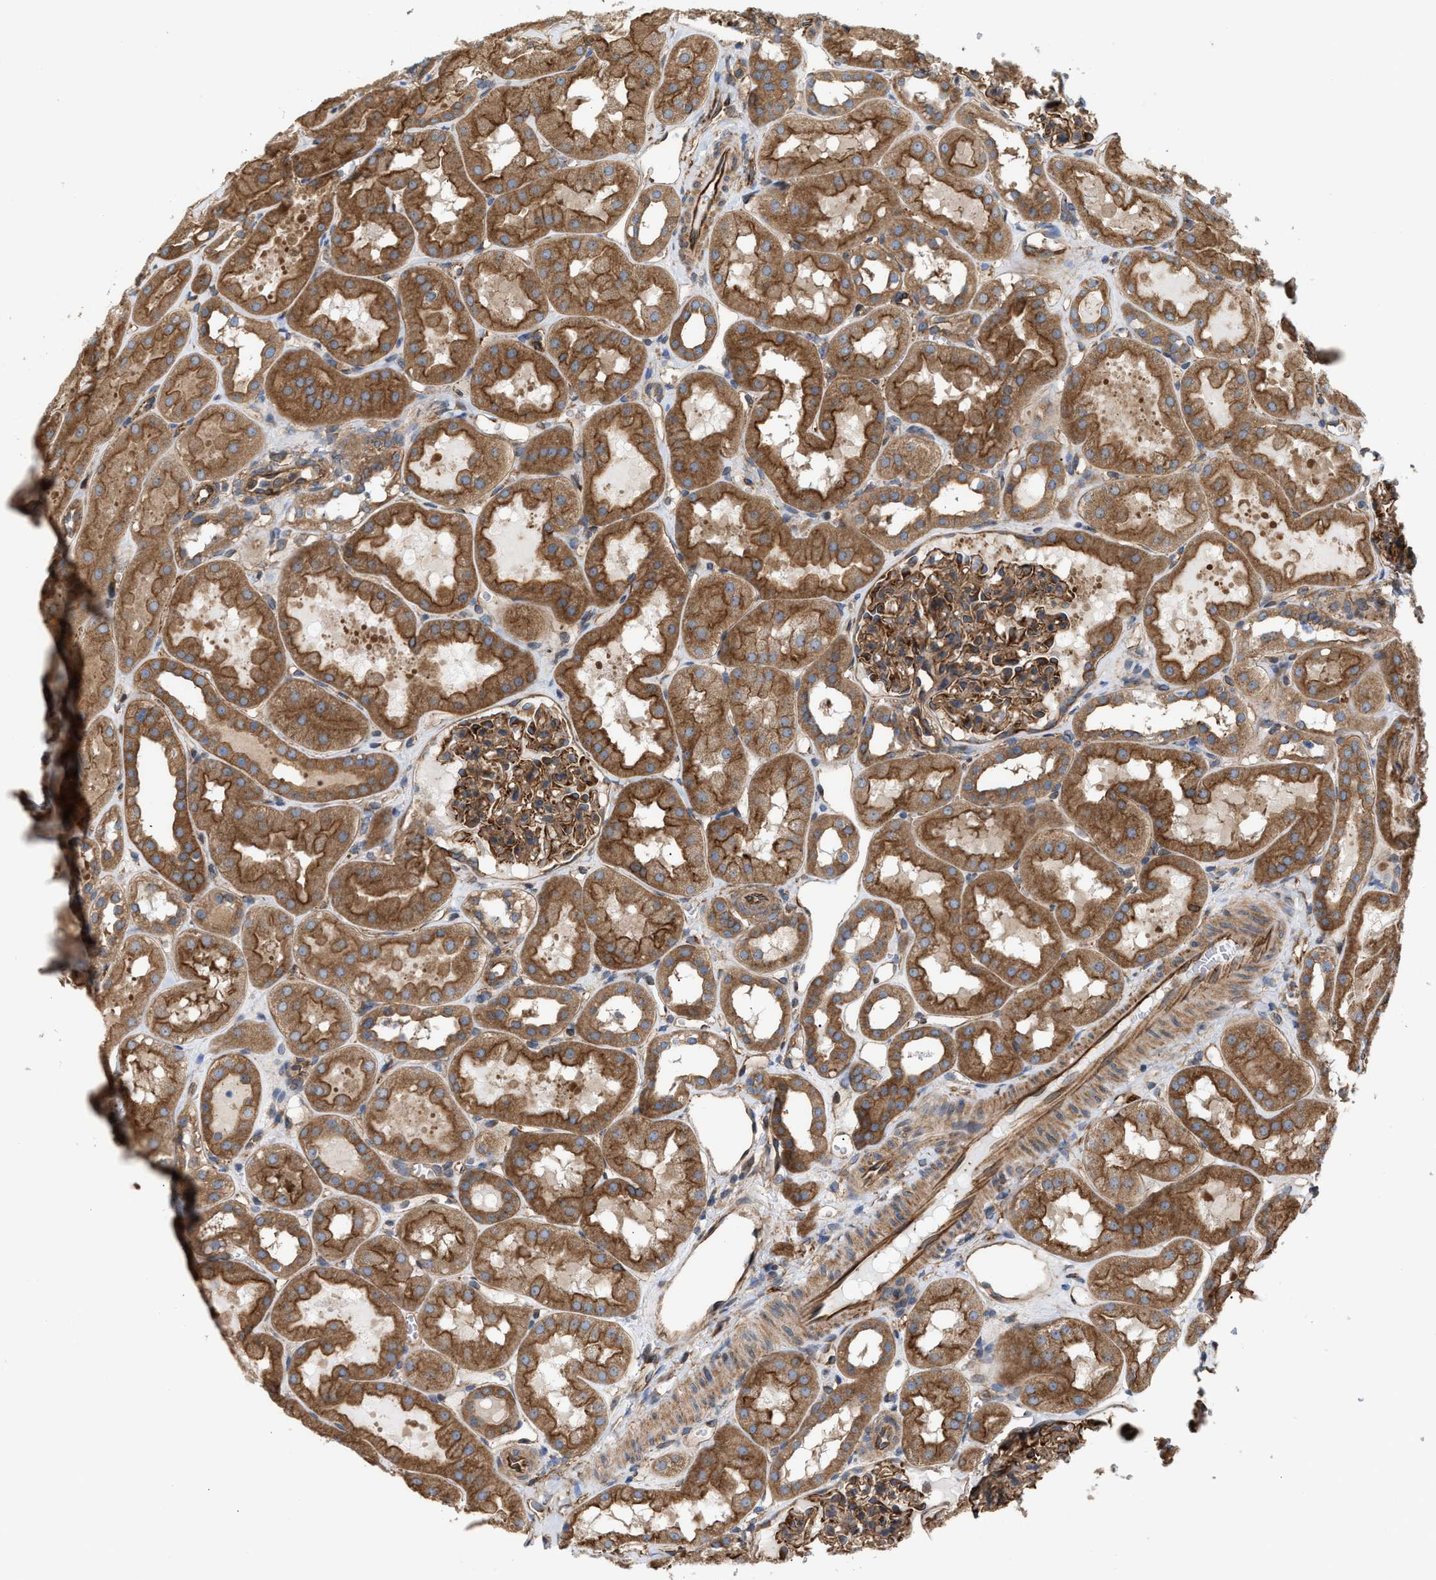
{"staining": {"intensity": "moderate", "quantity": ">75%", "location": "cytoplasmic/membranous"}, "tissue": "kidney", "cell_type": "Cells in glomeruli", "image_type": "normal", "snomed": [{"axis": "morphology", "description": "Normal tissue, NOS"}, {"axis": "topography", "description": "Kidney"}, {"axis": "topography", "description": "Urinary bladder"}], "caption": "The immunohistochemical stain highlights moderate cytoplasmic/membranous positivity in cells in glomeruli of unremarkable kidney.", "gene": "EPS15L1", "patient": {"sex": "male", "age": 16}}